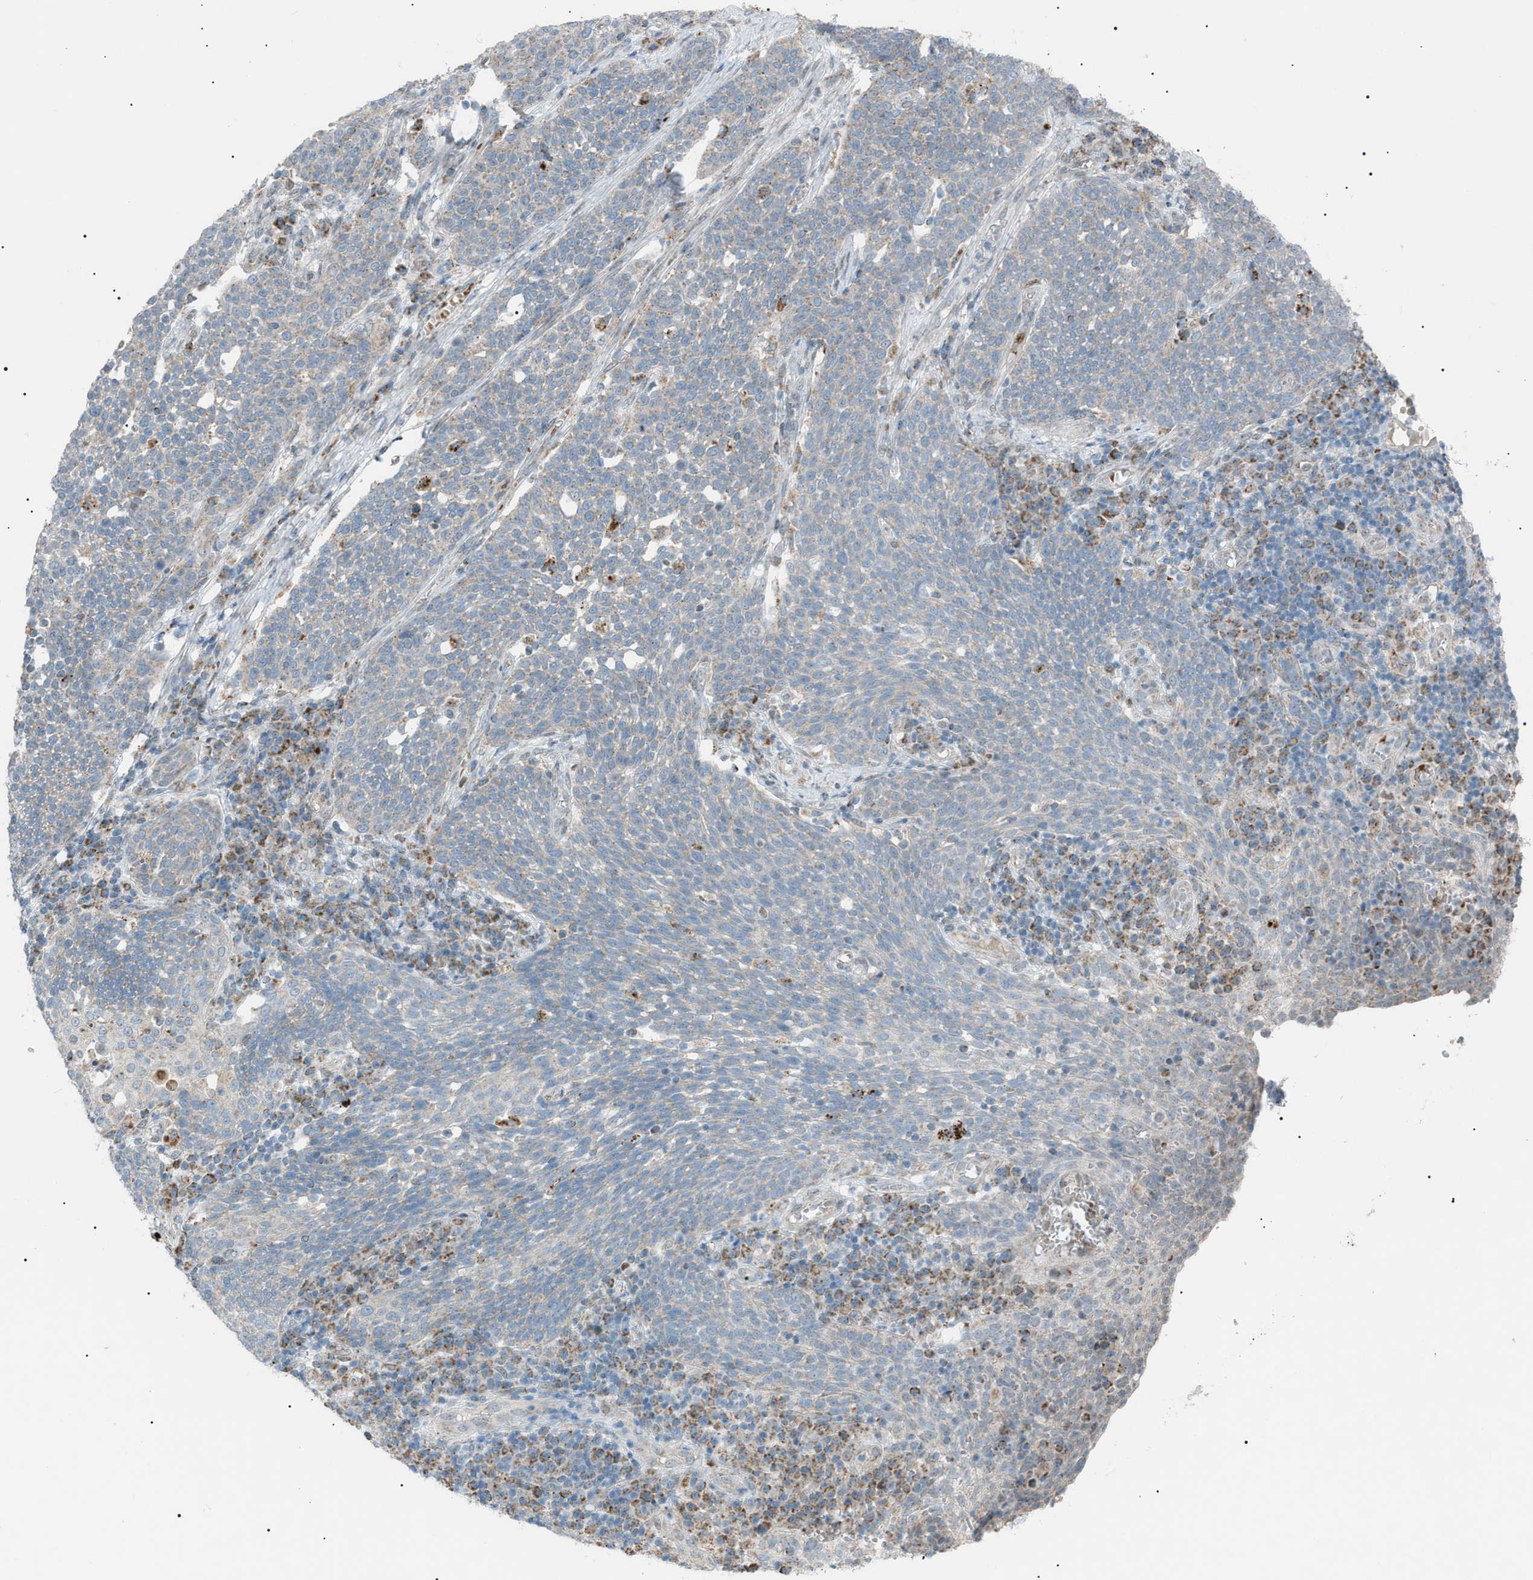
{"staining": {"intensity": "negative", "quantity": "none", "location": "none"}, "tissue": "cervical cancer", "cell_type": "Tumor cells", "image_type": "cancer", "snomed": [{"axis": "morphology", "description": "Squamous cell carcinoma, NOS"}, {"axis": "topography", "description": "Cervix"}], "caption": "Cervical cancer was stained to show a protein in brown. There is no significant positivity in tumor cells.", "gene": "ZNF516", "patient": {"sex": "female", "age": 34}}